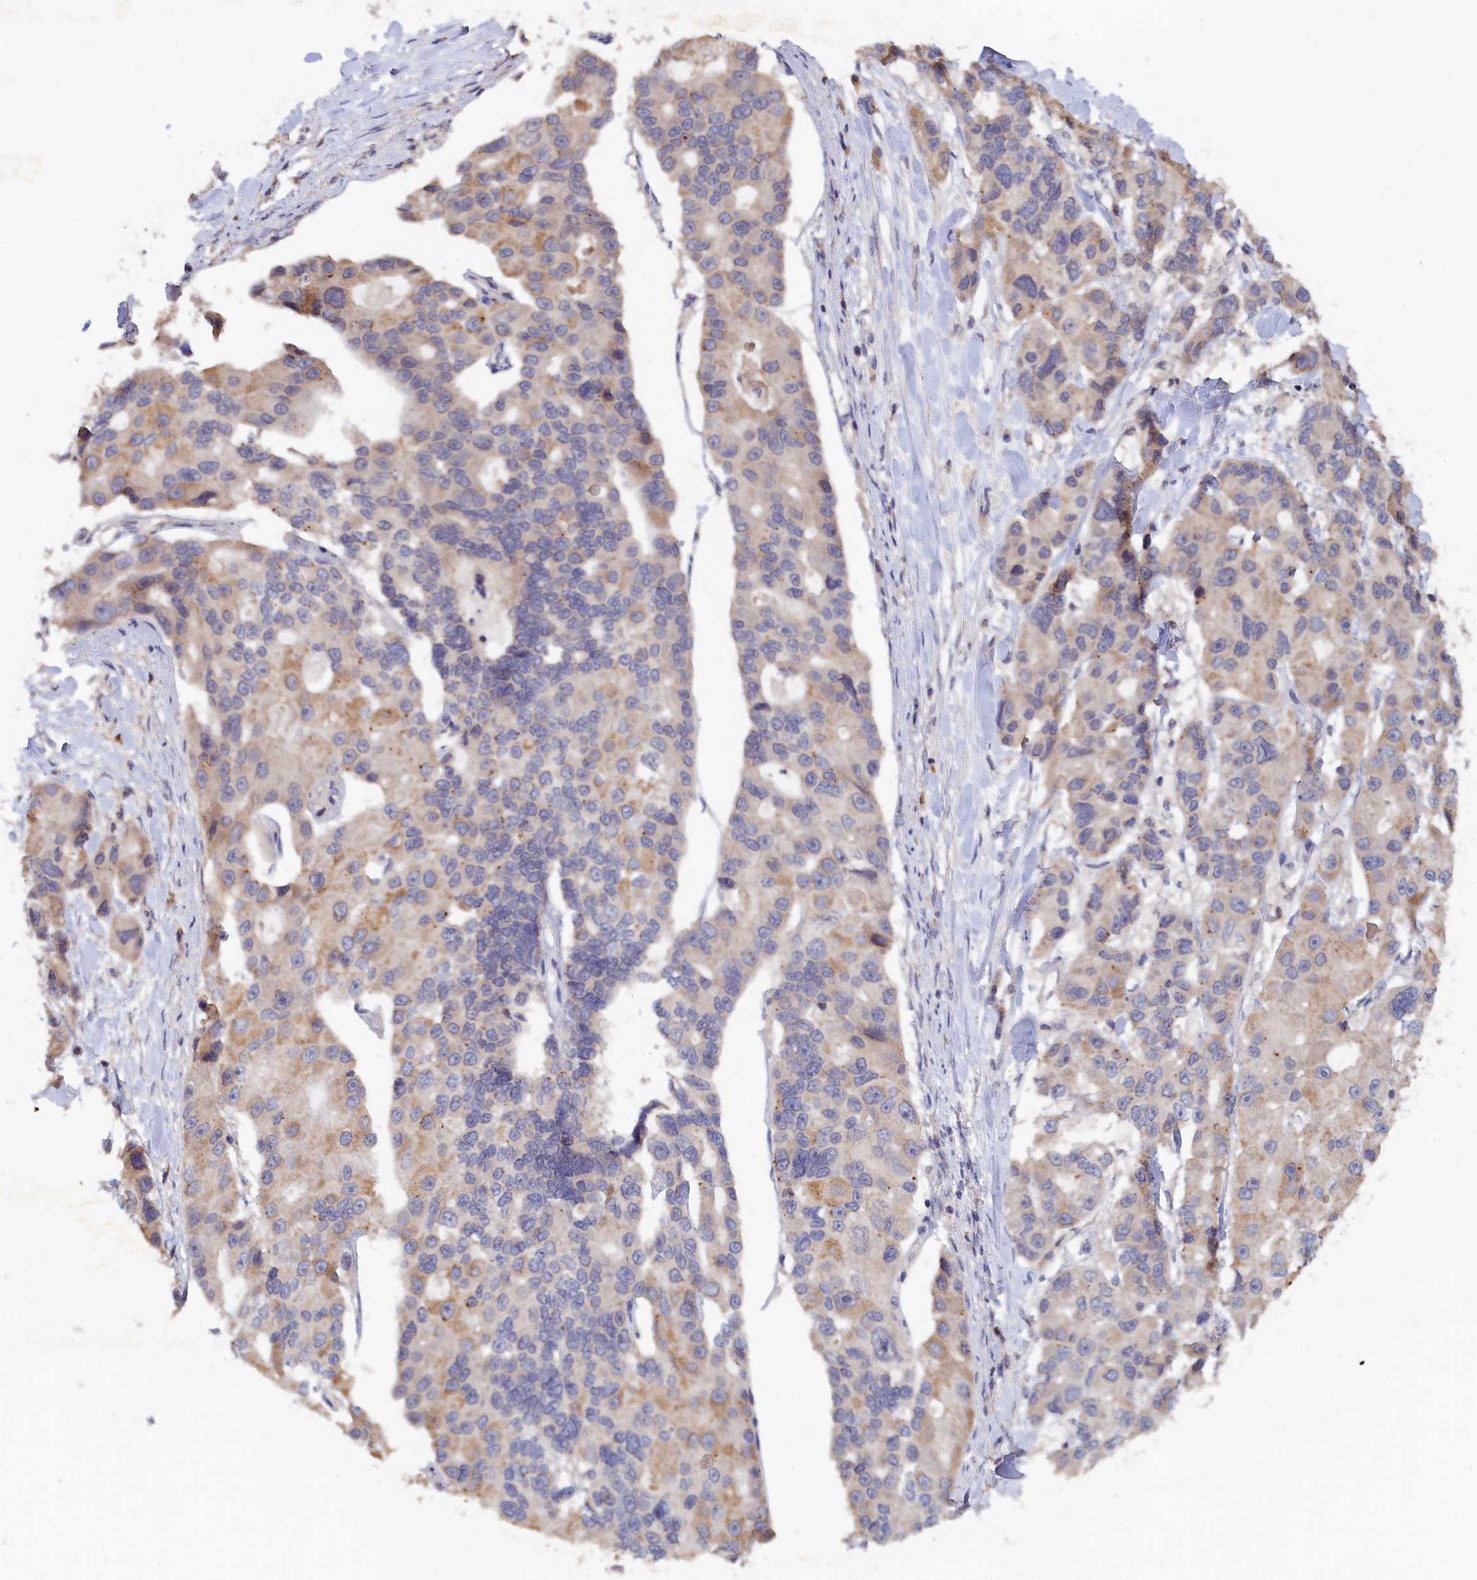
{"staining": {"intensity": "weak", "quantity": "<25%", "location": "cytoplasmic/membranous"}, "tissue": "lung cancer", "cell_type": "Tumor cells", "image_type": "cancer", "snomed": [{"axis": "morphology", "description": "Adenocarcinoma, NOS"}, {"axis": "topography", "description": "Lung"}], "caption": "High magnification brightfield microscopy of lung cancer stained with DAB (brown) and counterstained with hematoxylin (blue): tumor cells show no significant positivity. The staining was performed using DAB to visualize the protein expression in brown, while the nuclei were stained in blue with hematoxylin (Magnification: 20x).", "gene": "CELF5", "patient": {"sex": "female", "age": 54}}